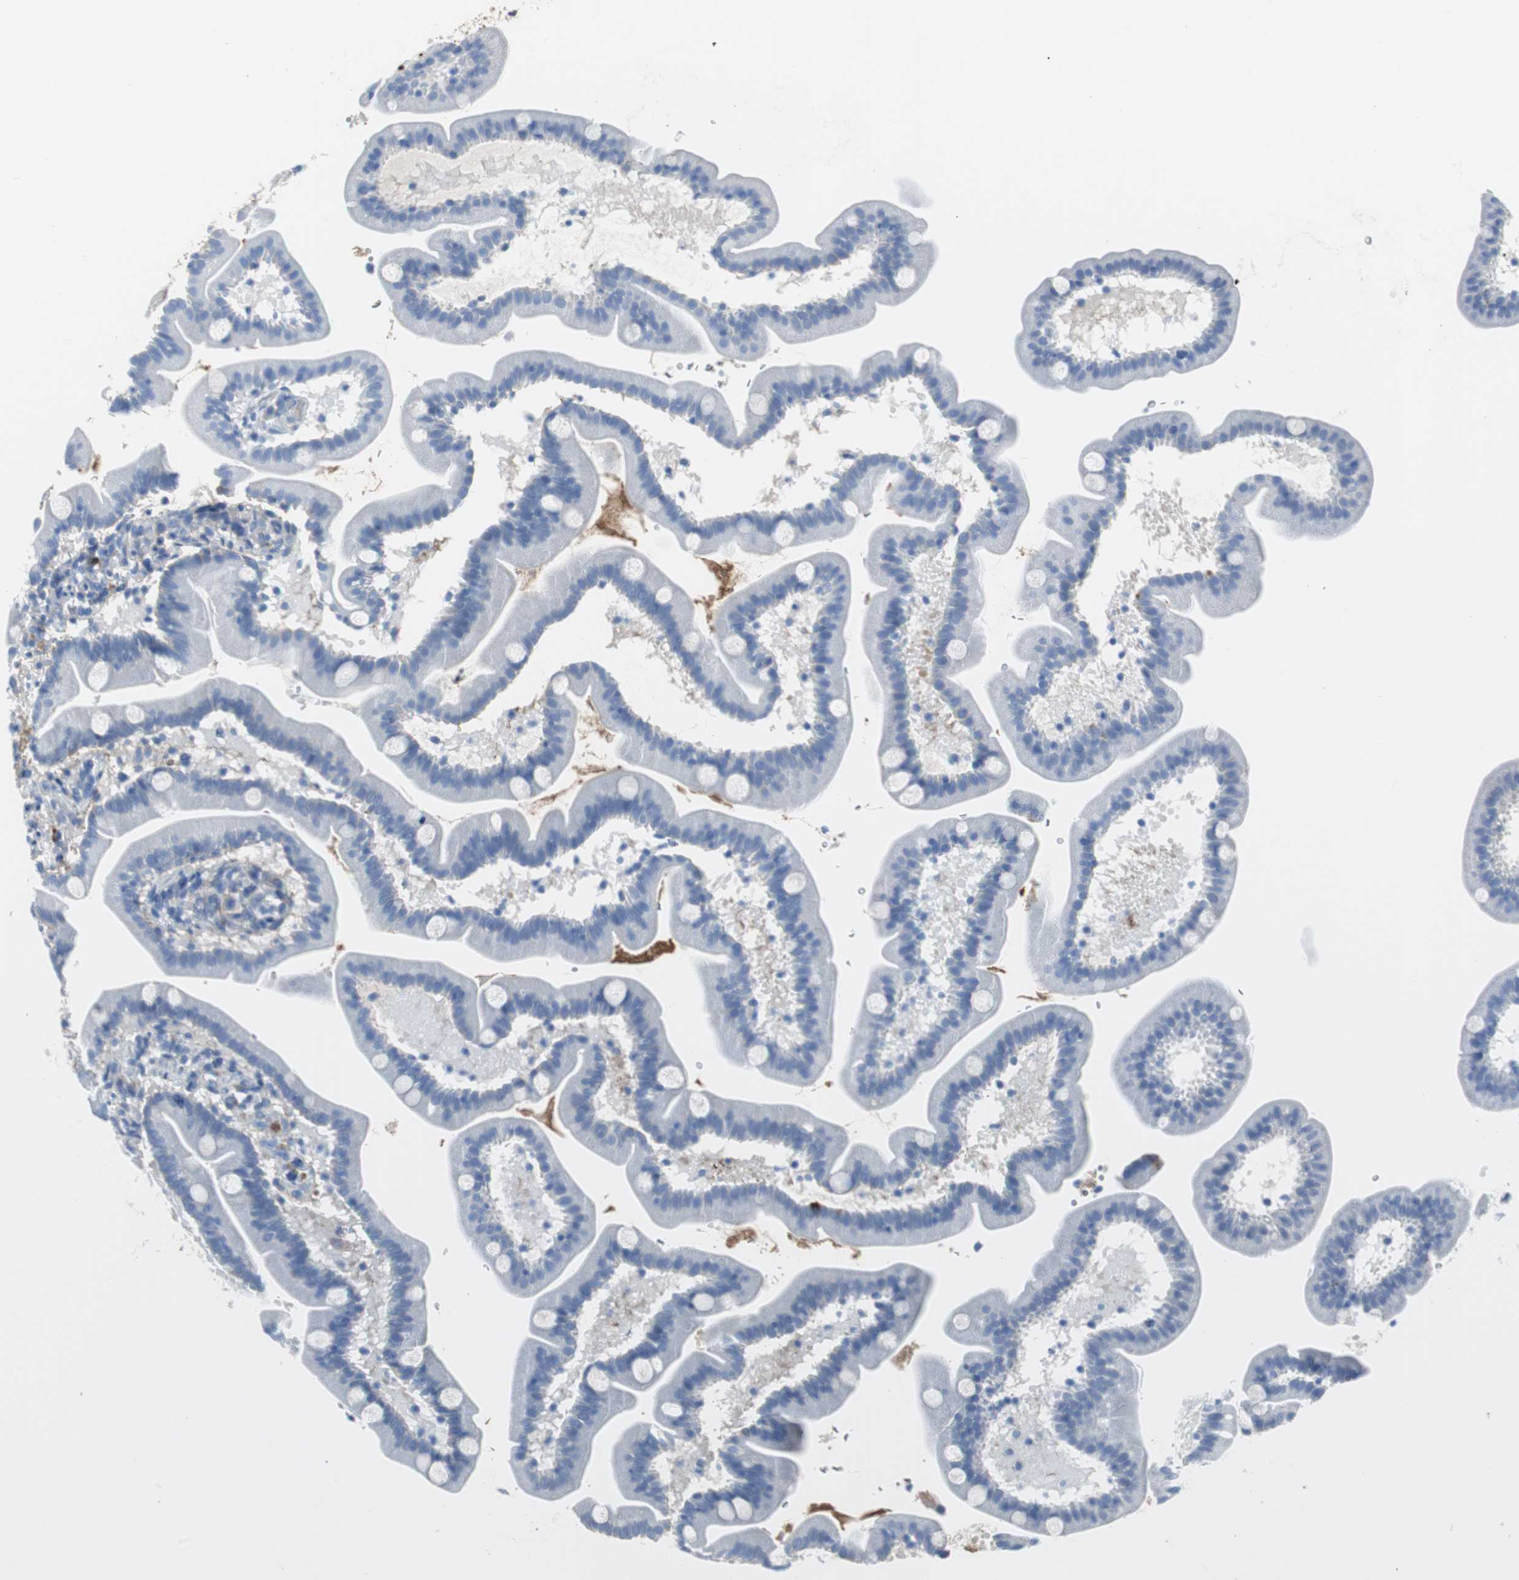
{"staining": {"intensity": "moderate", "quantity": "<25%", "location": "cytoplasmic/membranous"}, "tissue": "duodenum", "cell_type": "Glandular cells", "image_type": "normal", "snomed": [{"axis": "morphology", "description": "Normal tissue, NOS"}, {"axis": "topography", "description": "Duodenum"}], "caption": "Immunohistochemistry (IHC) micrograph of normal duodenum: duodenum stained using IHC shows low levels of moderate protein expression localized specifically in the cytoplasmic/membranous of glandular cells, appearing as a cytoplasmic/membranous brown color.", "gene": "APCS", "patient": {"sex": "male", "age": 54}}